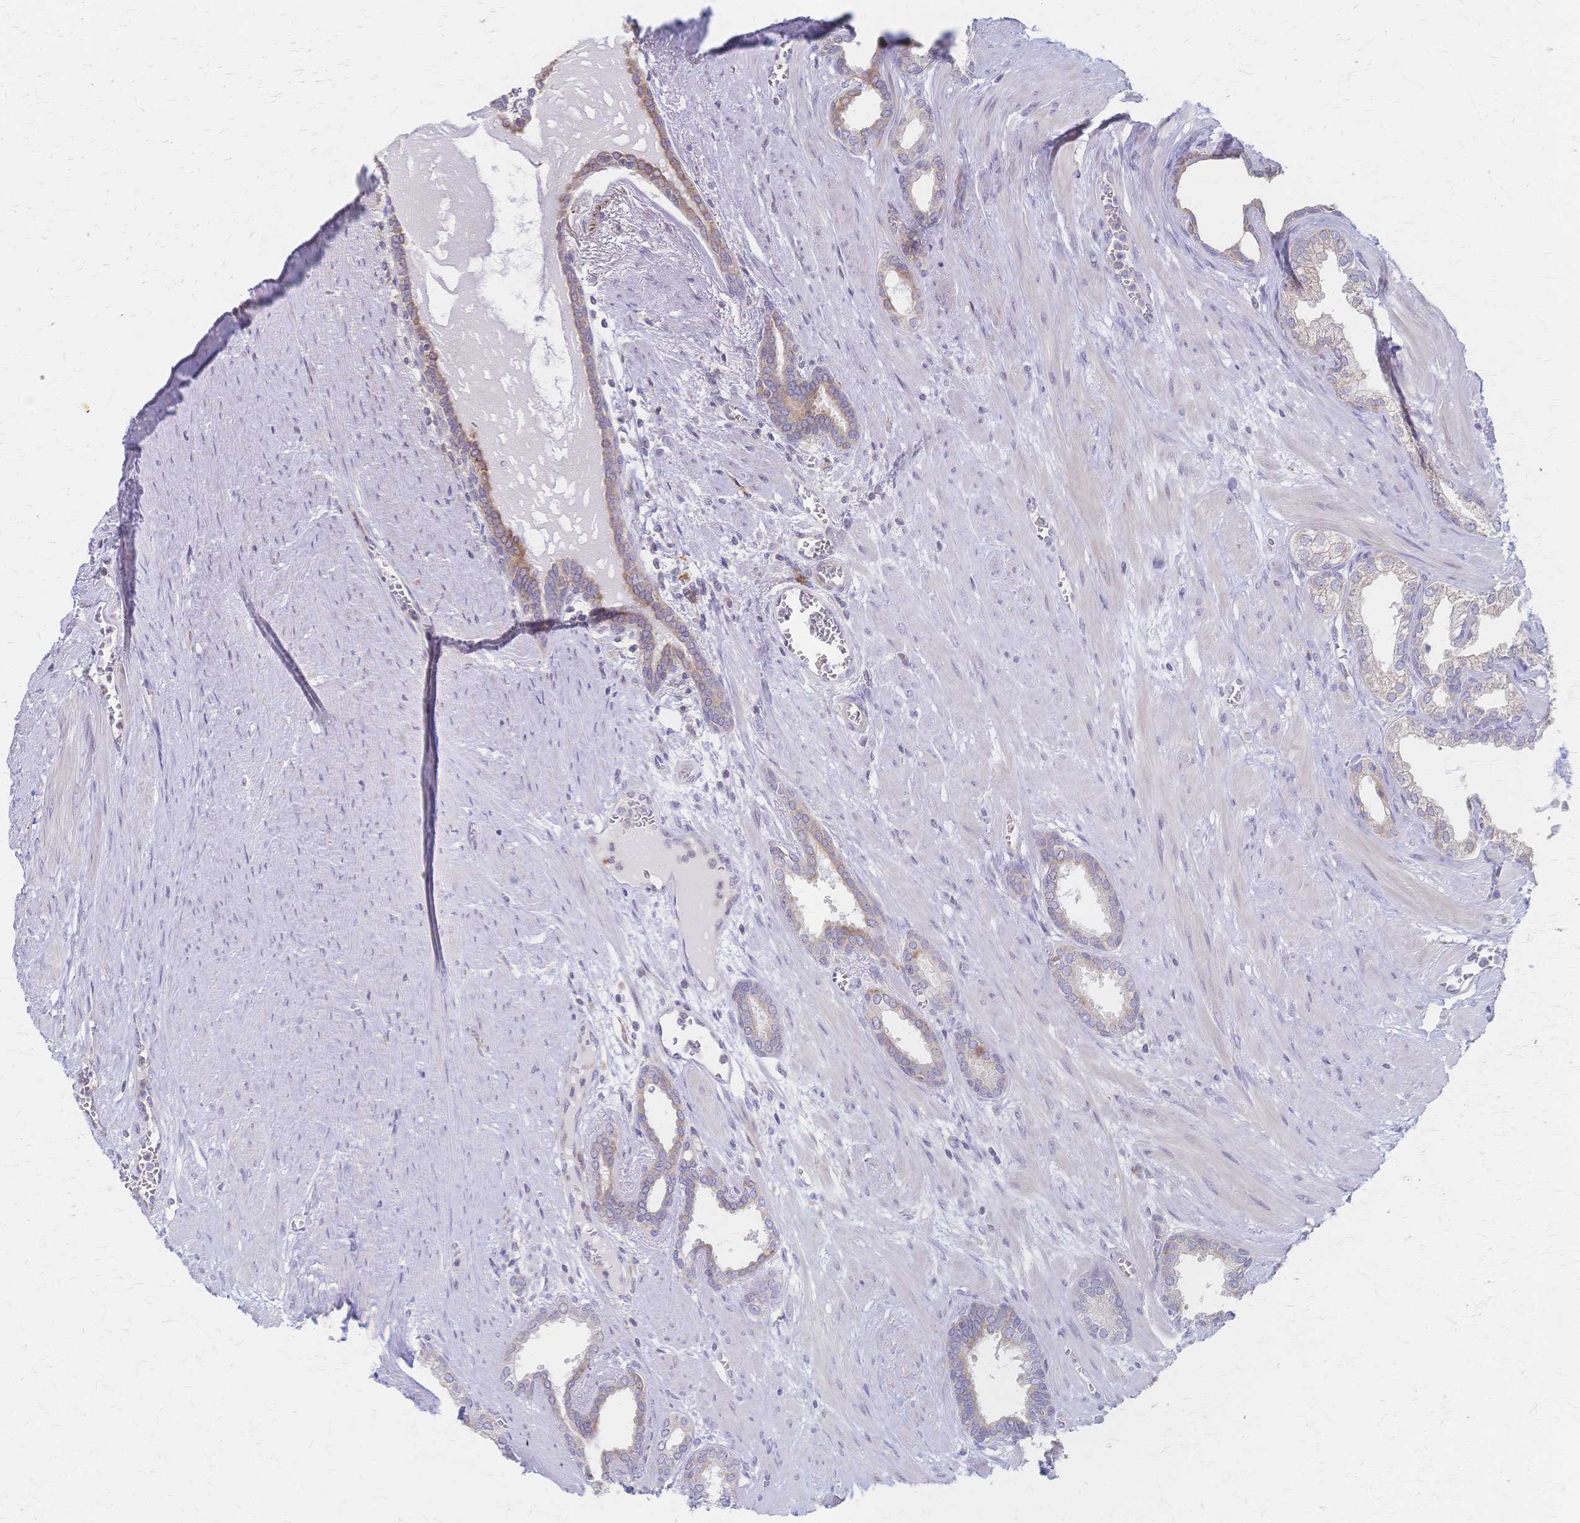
{"staining": {"intensity": "weak", "quantity": "<25%", "location": "cytoplasmic/membranous"}, "tissue": "prostate cancer", "cell_type": "Tumor cells", "image_type": "cancer", "snomed": [{"axis": "morphology", "description": "Adenocarcinoma, High grade"}, {"axis": "topography", "description": "Prostate"}], "caption": "IHC of human prostate high-grade adenocarcinoma demonstrates no expression in tumor cells.", "gene": "CYB5A", "patient": {"sex": "male", "age": 60}}